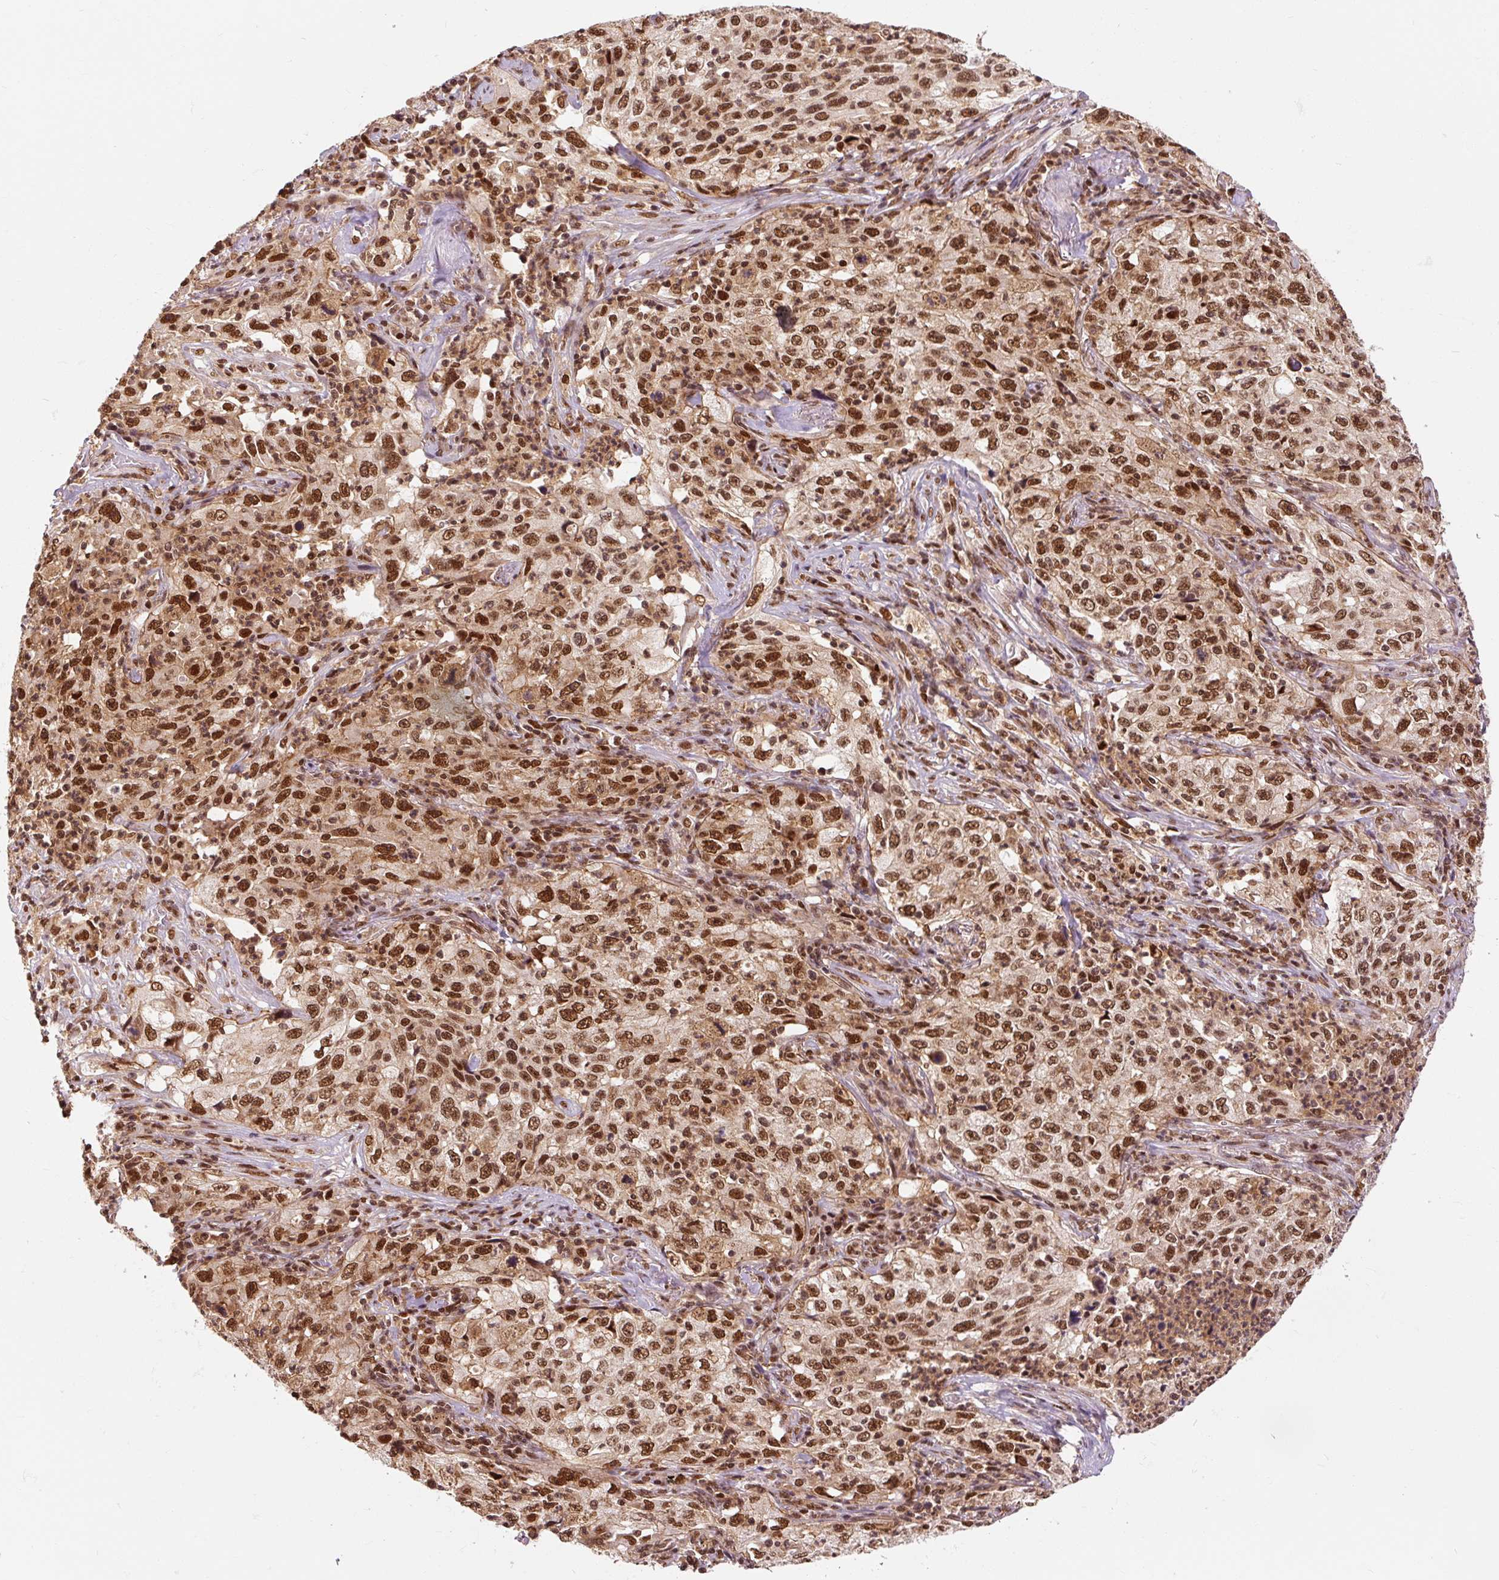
{"staining": {"intensity": "moderate", "quantity": ">75%", "location": "nuclear"}, "tissue": "lung cancer", "cell_type": "Tumor cells", "image_type": "cancer", "snomed": [{"axis": "morphology", "description": "Squamous cell carcinoma, NOS"}, {"axis": "topography", "description": "Lung"}], "caption": "Lung cancer stained with a brown dye displays moderate nuclear positive expression in approximately >75% of tumor cells.", "gene": "CSTF1", "patient": {"sex": "male", "age": 71}}